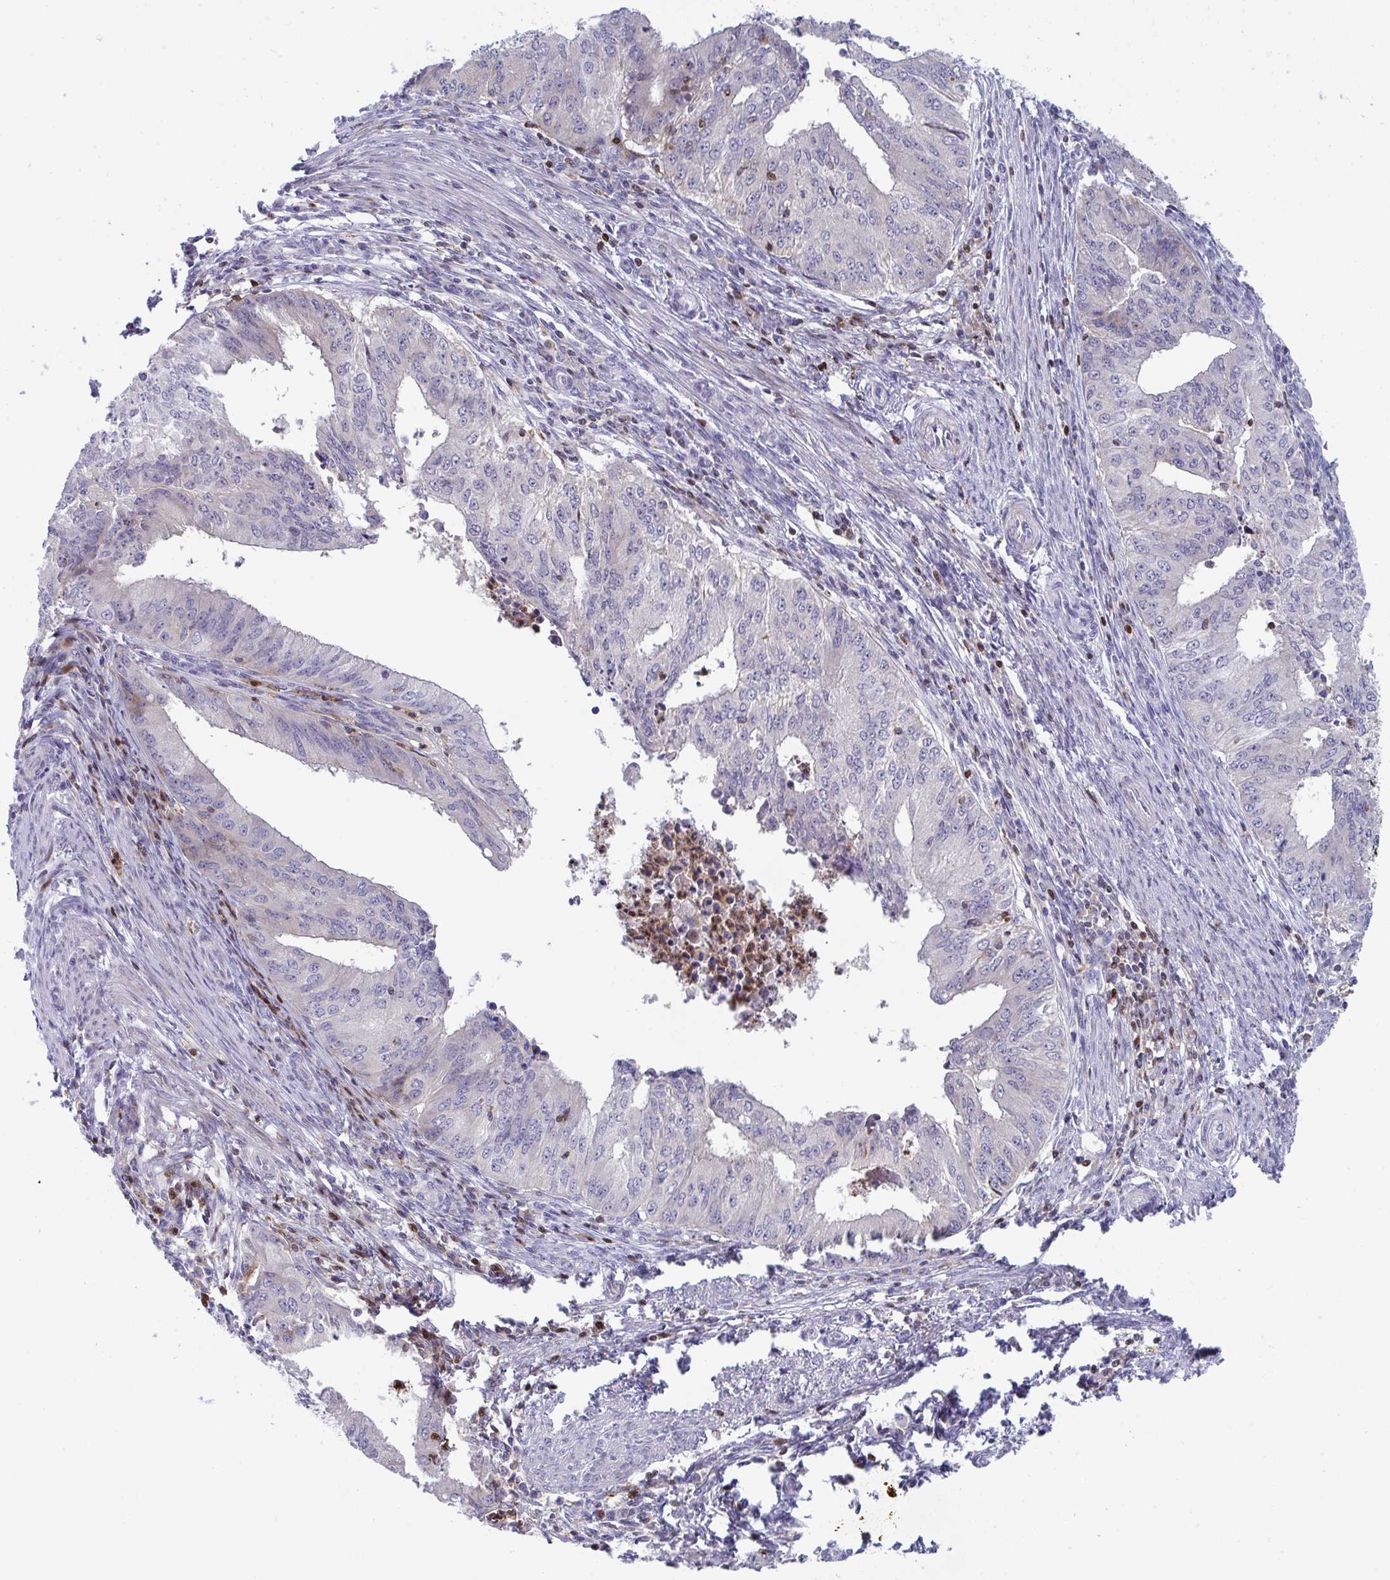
{"staining": {"intensity": "negative", "quantity": "none", "location": "none"}, "tissue": "endometrial cancer", "cell_type": "Tumor cells", "image_type": "cancer", "snomed": [{"axis": "morphology", "description": "Adenocarcinoma, NOS"}, {"axis": "topography", "description": "Endometrium"}], "caption": "This is a micrograph of IHC staining of endometrial adenocarcinoma, which shows no positivity in tumor cells.", "gene": "AOC2", "patient": {"sex": "female", "age": 50}}